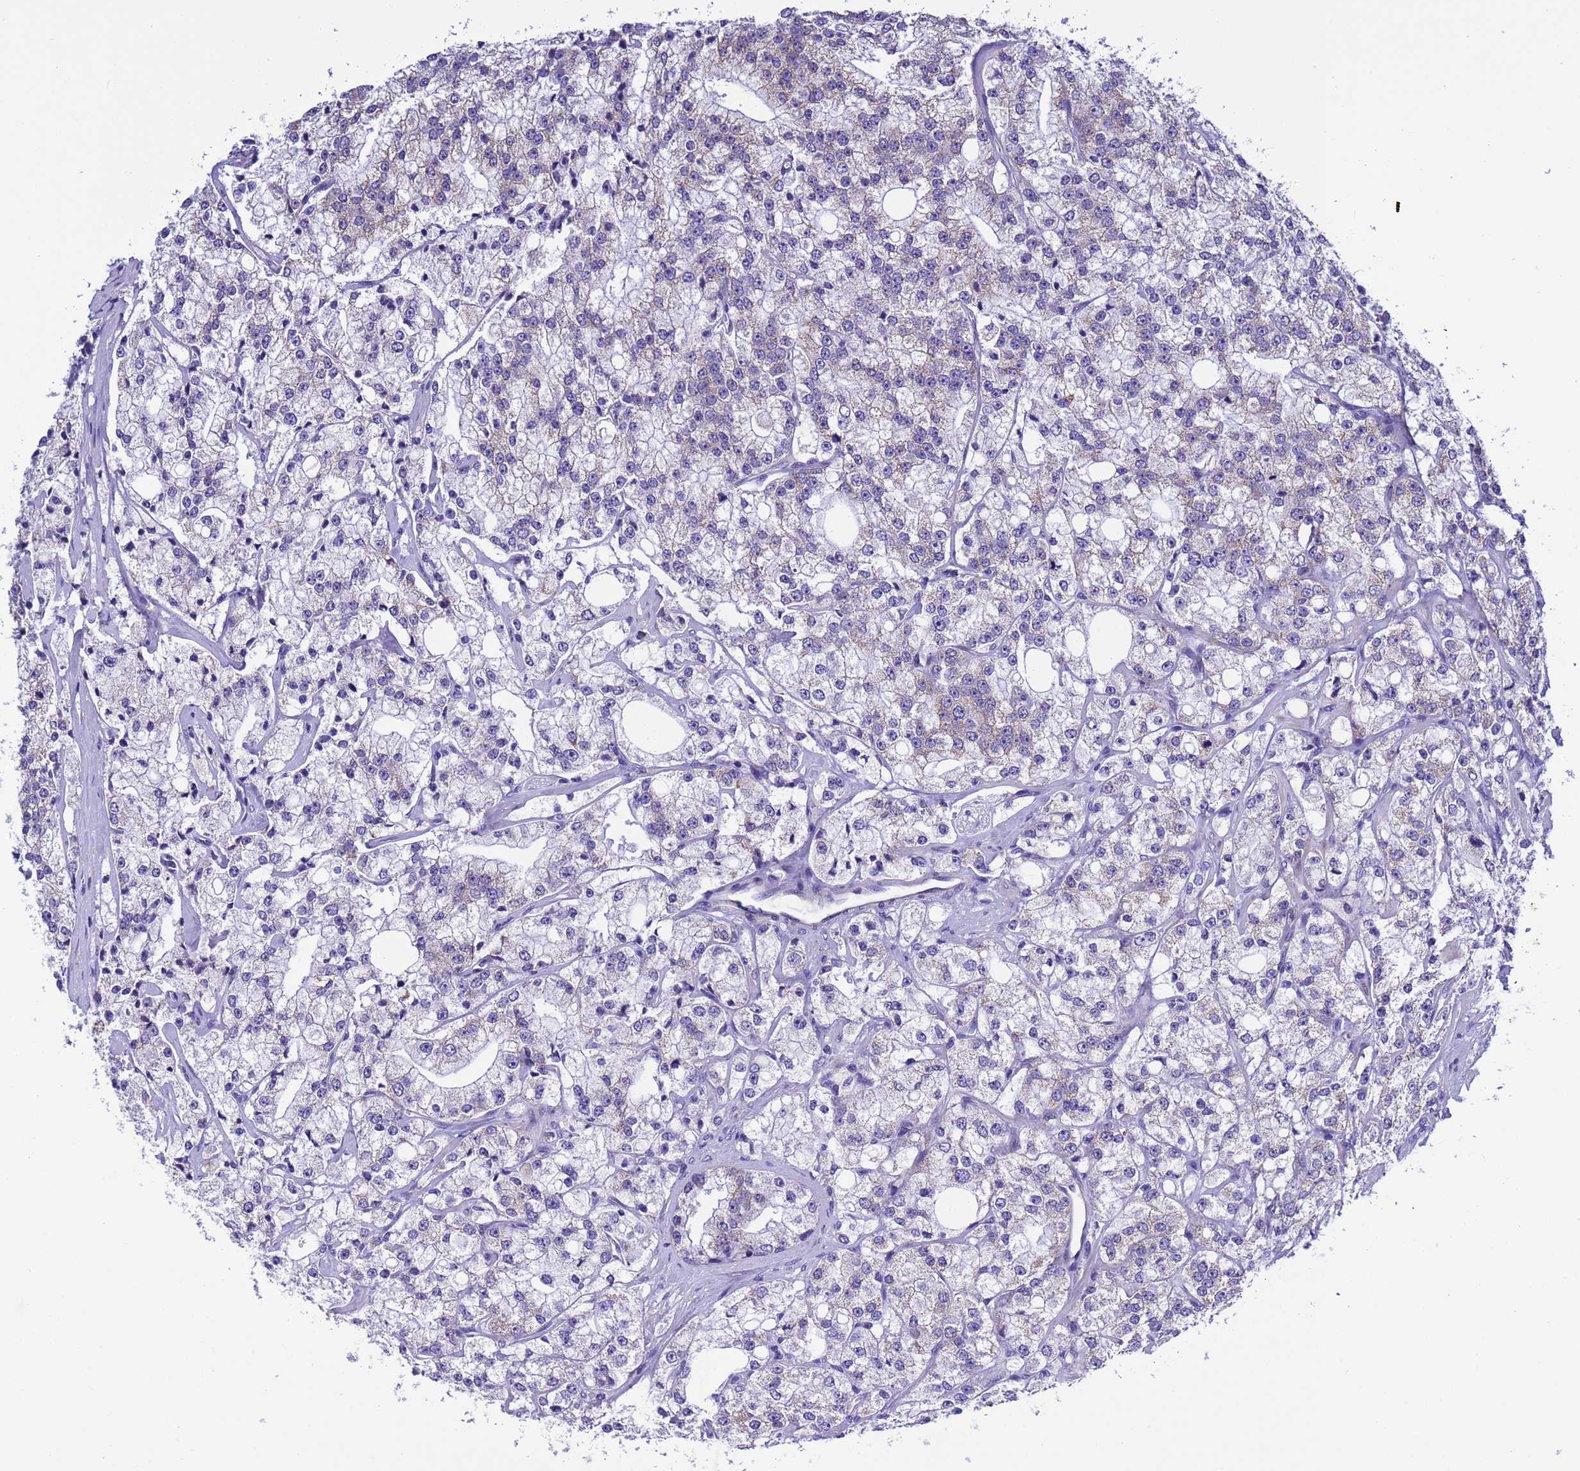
{"staining": {"intensity": "weak", "quantity": "<25%", "location": "cytoplasmic/membranous"}, "tissue": "prostate cancer", "cell_type": "Tumor cells", "image_type": "cancer", "snomed": [{"axis": "morphology", "description": "Adenocarcinoma, High grade"}, {"axis": "topography", "description": "Prostate"}], "caption": "An IHC photomicrograph of prostate cancer (adenocarcinoma (high-grade)) is shown. There is no staining in tumor cells of prostate cancer (adenocarcinoma (high-grade)).", "gene": "CCDC191", "patient": {"sex": "male", "age": 64}}